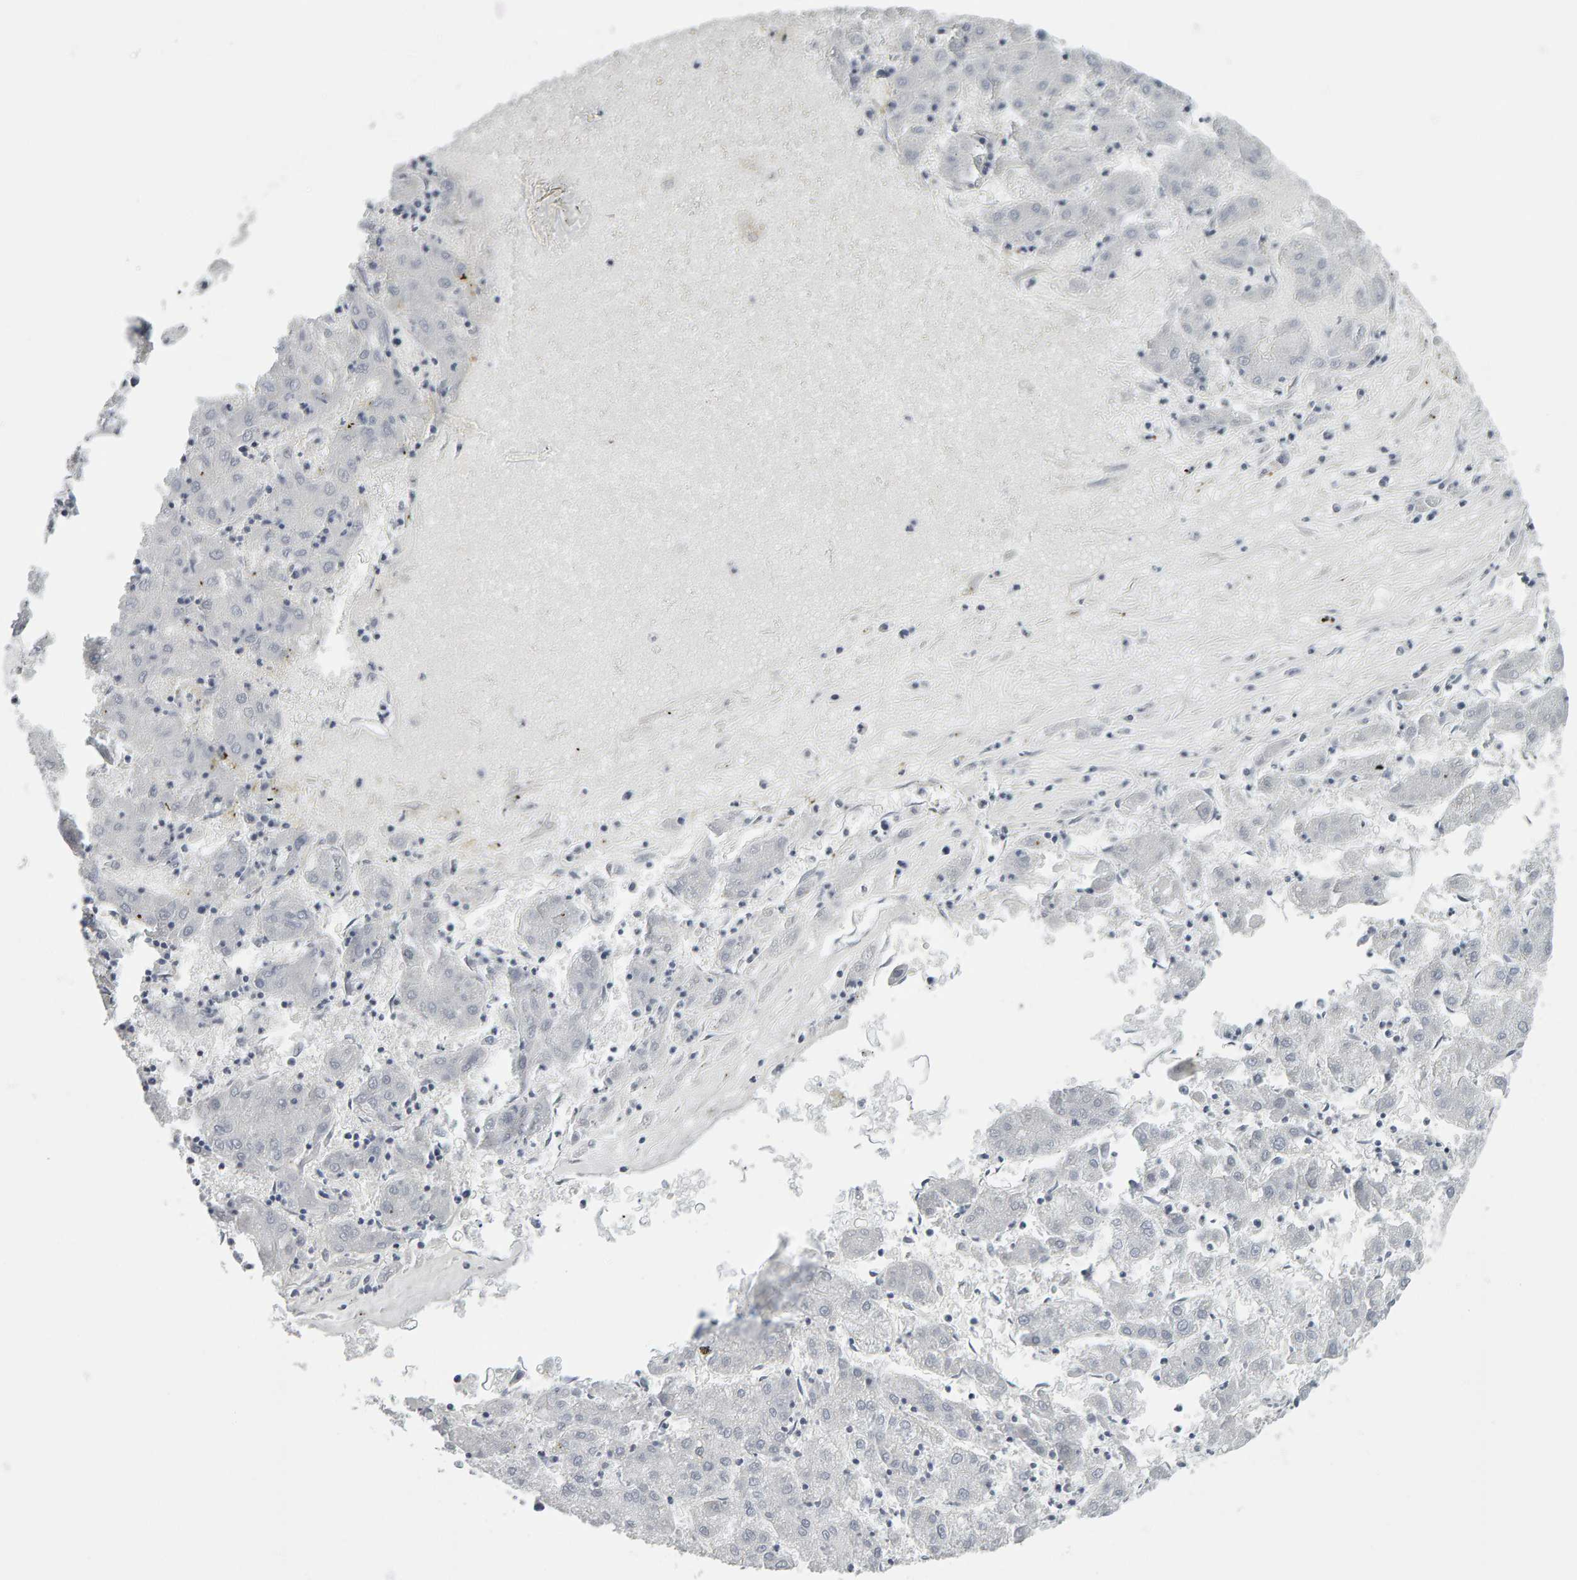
{"staining": {"intensity": "negative", "quantity": "none", "location": "none"}, "tissue": "liver cancer", "cell_type": "Tumor cells", "image_type": "cancer", "snomed": [{"axis": "morphology", "description": "Carcinoma, Hepatocellular, NOS"}, {"axis": "topography", "description": "Liver"}], "caption": "An IHC histopathology image of liver hepatocellular carcinoma is shown. There is no staining in tumor cells of liver hepatocellular carcinoma. Brightfield microscopy of IHC stained with DAB (brown) and hematoxylin (blue), captured at high magnification.", "gene": "SPACA3", "patient": {"sex": "male", "age": 72}}